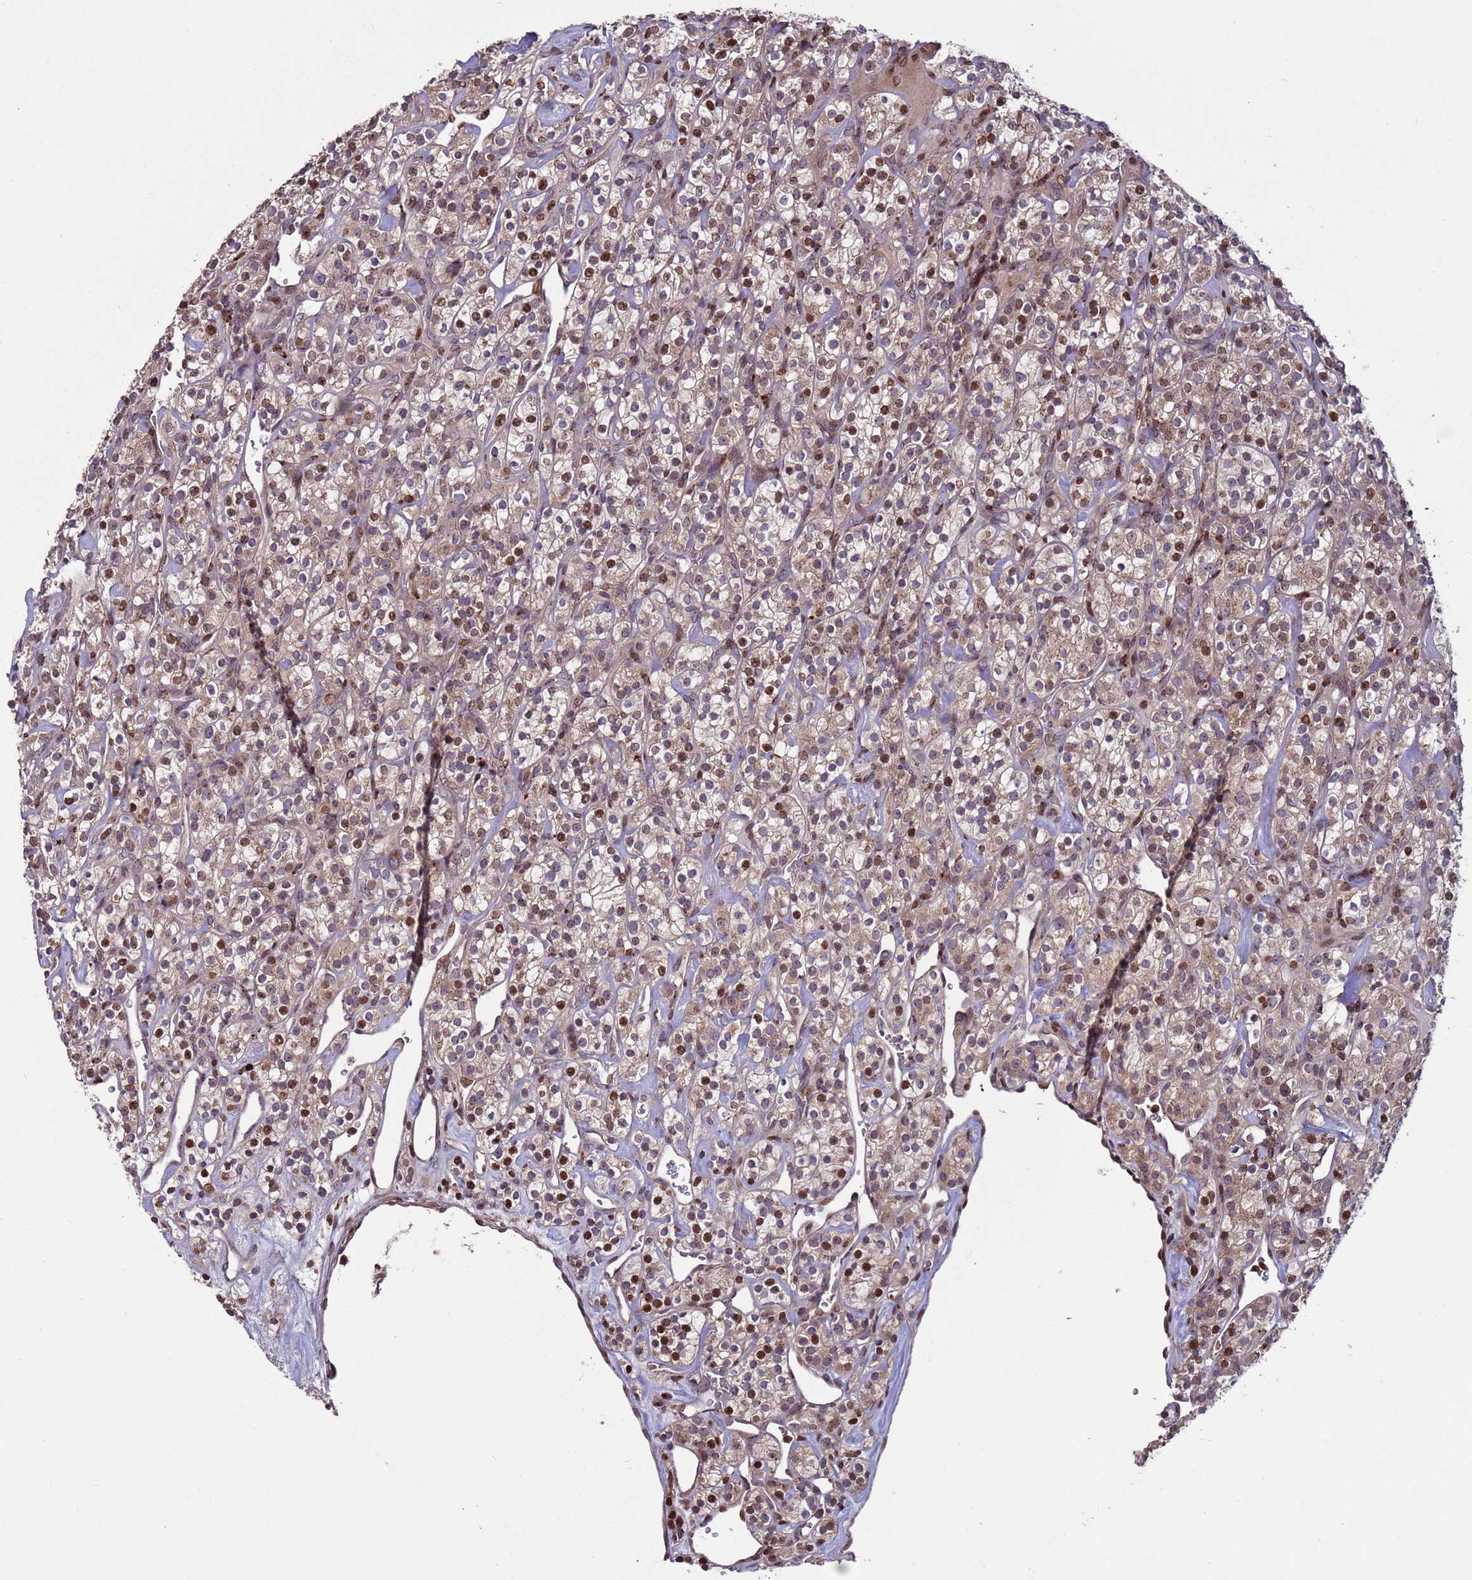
{"staining": {"intensity": "moderate", "quantity": "25%-75%", "location": "nuclear"}, "tissue": "renal cancer", "cell_type": "Tumor cells", "image_type": "cancer", "snomed": [{"axis": "morphology", "description": "Adenocarcinoma, NOS"}, {"axis": "topography", "description": "Kidney"}], "caption": "High-power microscopy captured an IHC image of adenocarcinoma (renal), revealing moderate nuclear positivity in about 25%-75% of tumor cells.", "gene": "HGH1", "patient": {"sex": "male", "age": 77}}